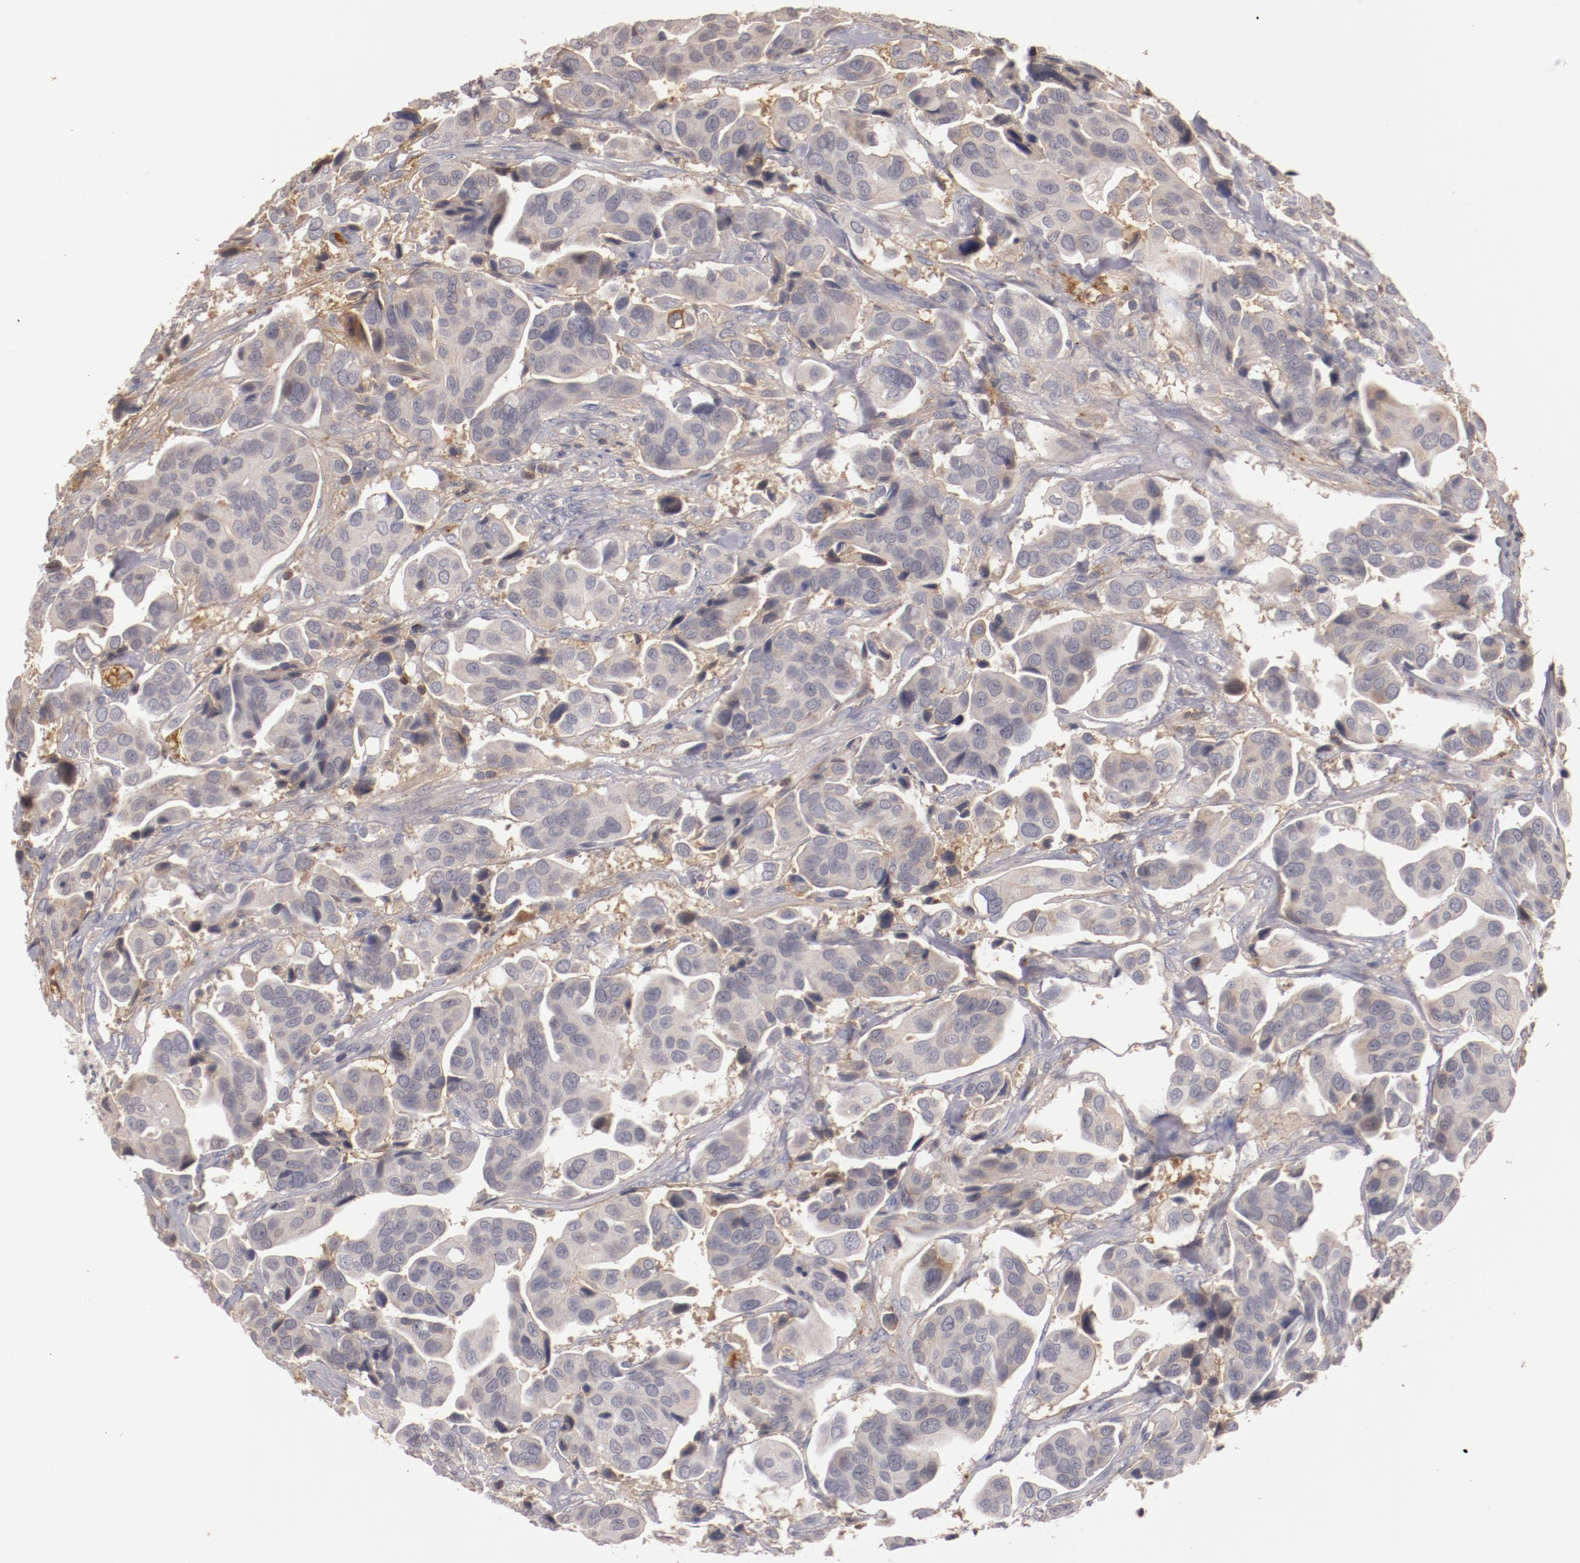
{"staining": {"intensity": "weak", "quantity": "<25%", "location": "cytoplasmic/membranous"}, "tissue": "urothelial cancer", "cell_type": "Tumor cells", "image_type": "cancer", "snomed": [{"axis": "morphology", "description": "Adenocarcinoma, NOS"}, {"axis": "topography", "description": "Urinary bladder"}], "caption": "DAB (3,3'-diaminobenzidine) immunohistochemical staining of urothelial cancer displays no significant expression in tumor cells.", "gene": "MBL2", "patient": {"sex": "male", "age": 61}}